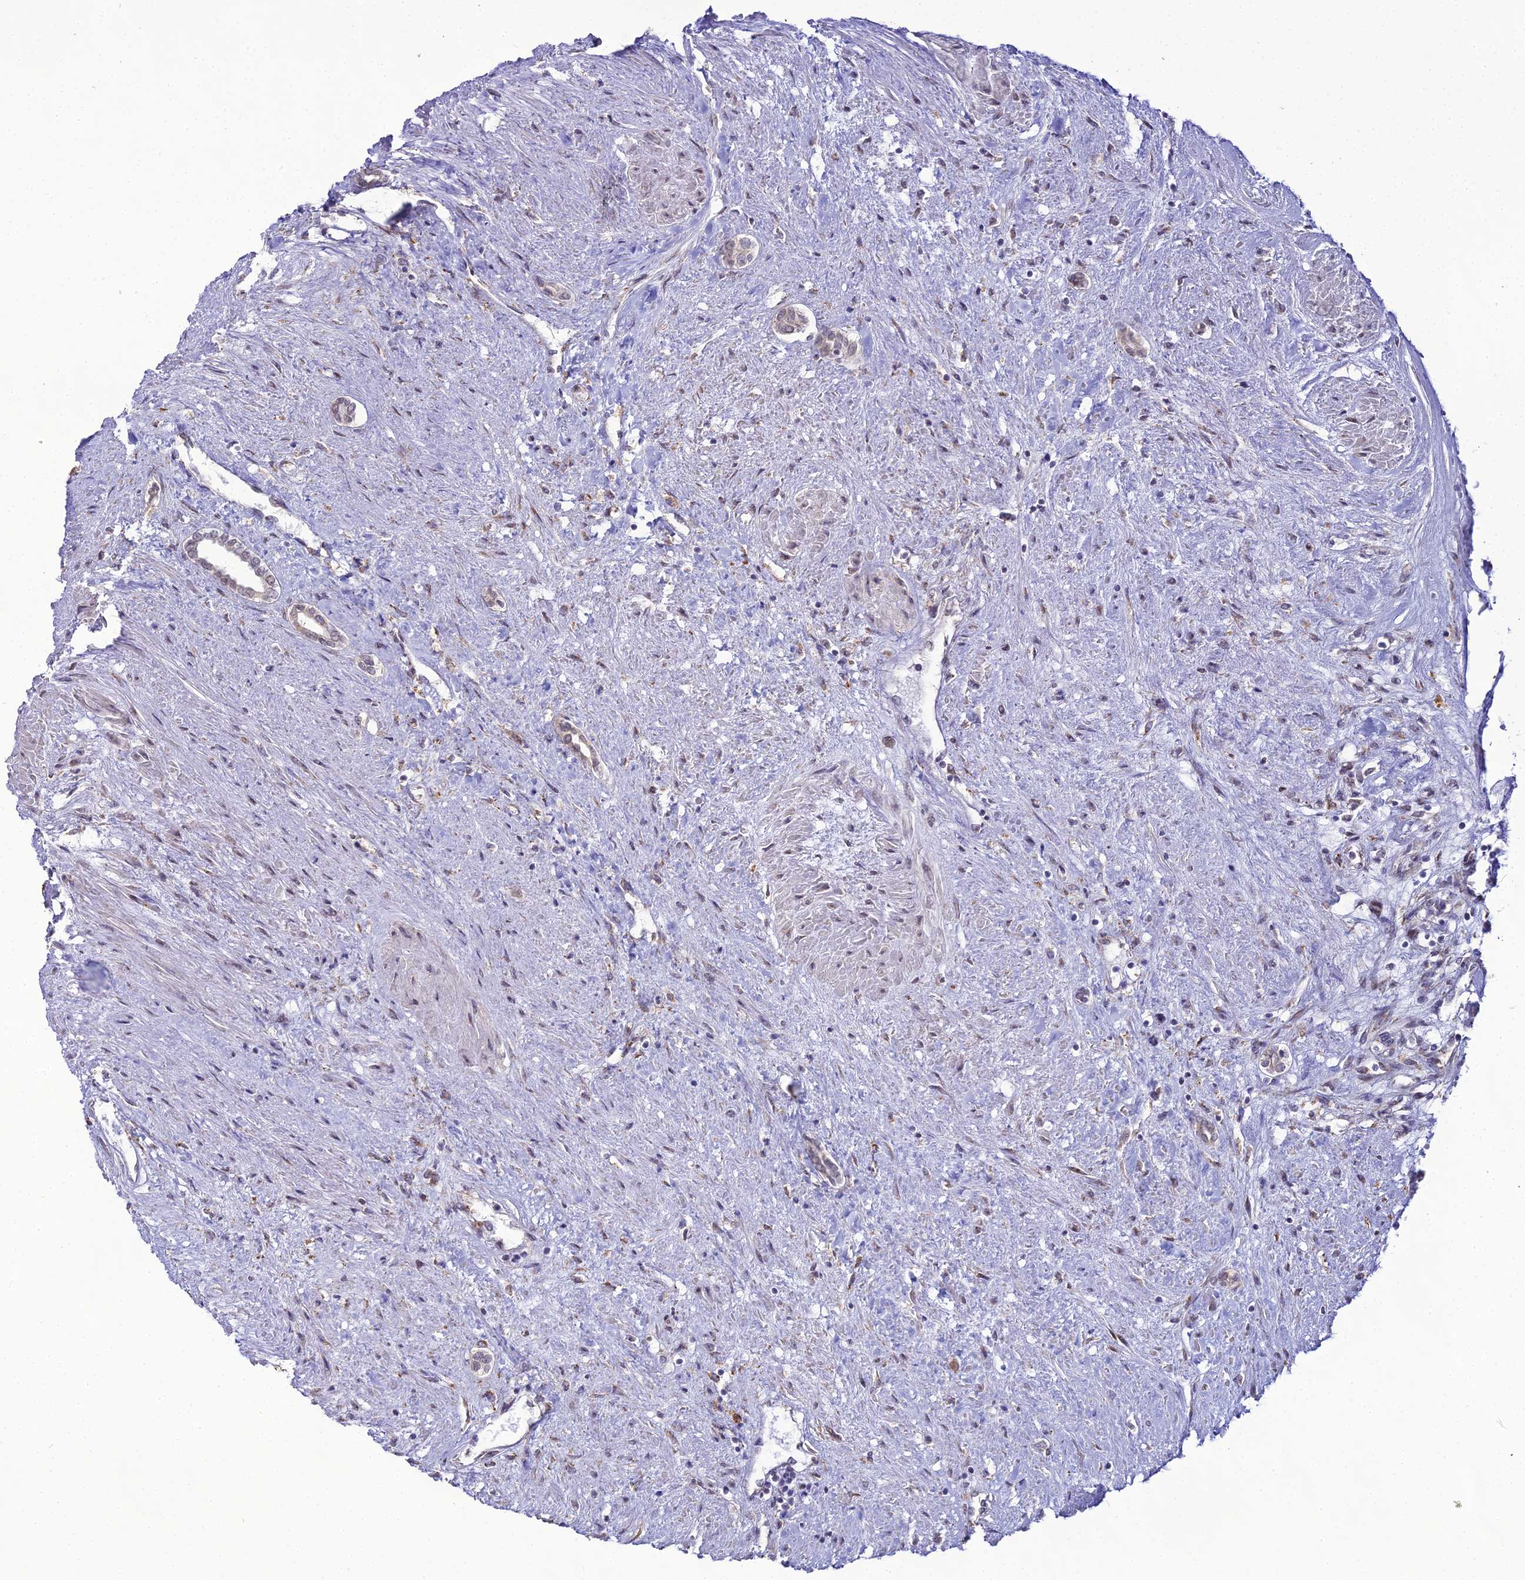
{"staining": {"intensity": "negative", "quantity": "none", "location": "none"}, "tissue": "renal cancer", "cell_type": "Tumor cells", "image_type": "cancer", "snomed": [{"axis": "morphology", "description": "Adenocarcinoma, NOS"}, {"axis": "topography", "description": "Kidney"}], "caption": "The image reveals no staining of tumor cells in adenocarcinoma (renal).", "gene": "TROAP", "patient": {"sex": "male", "age": 59}}